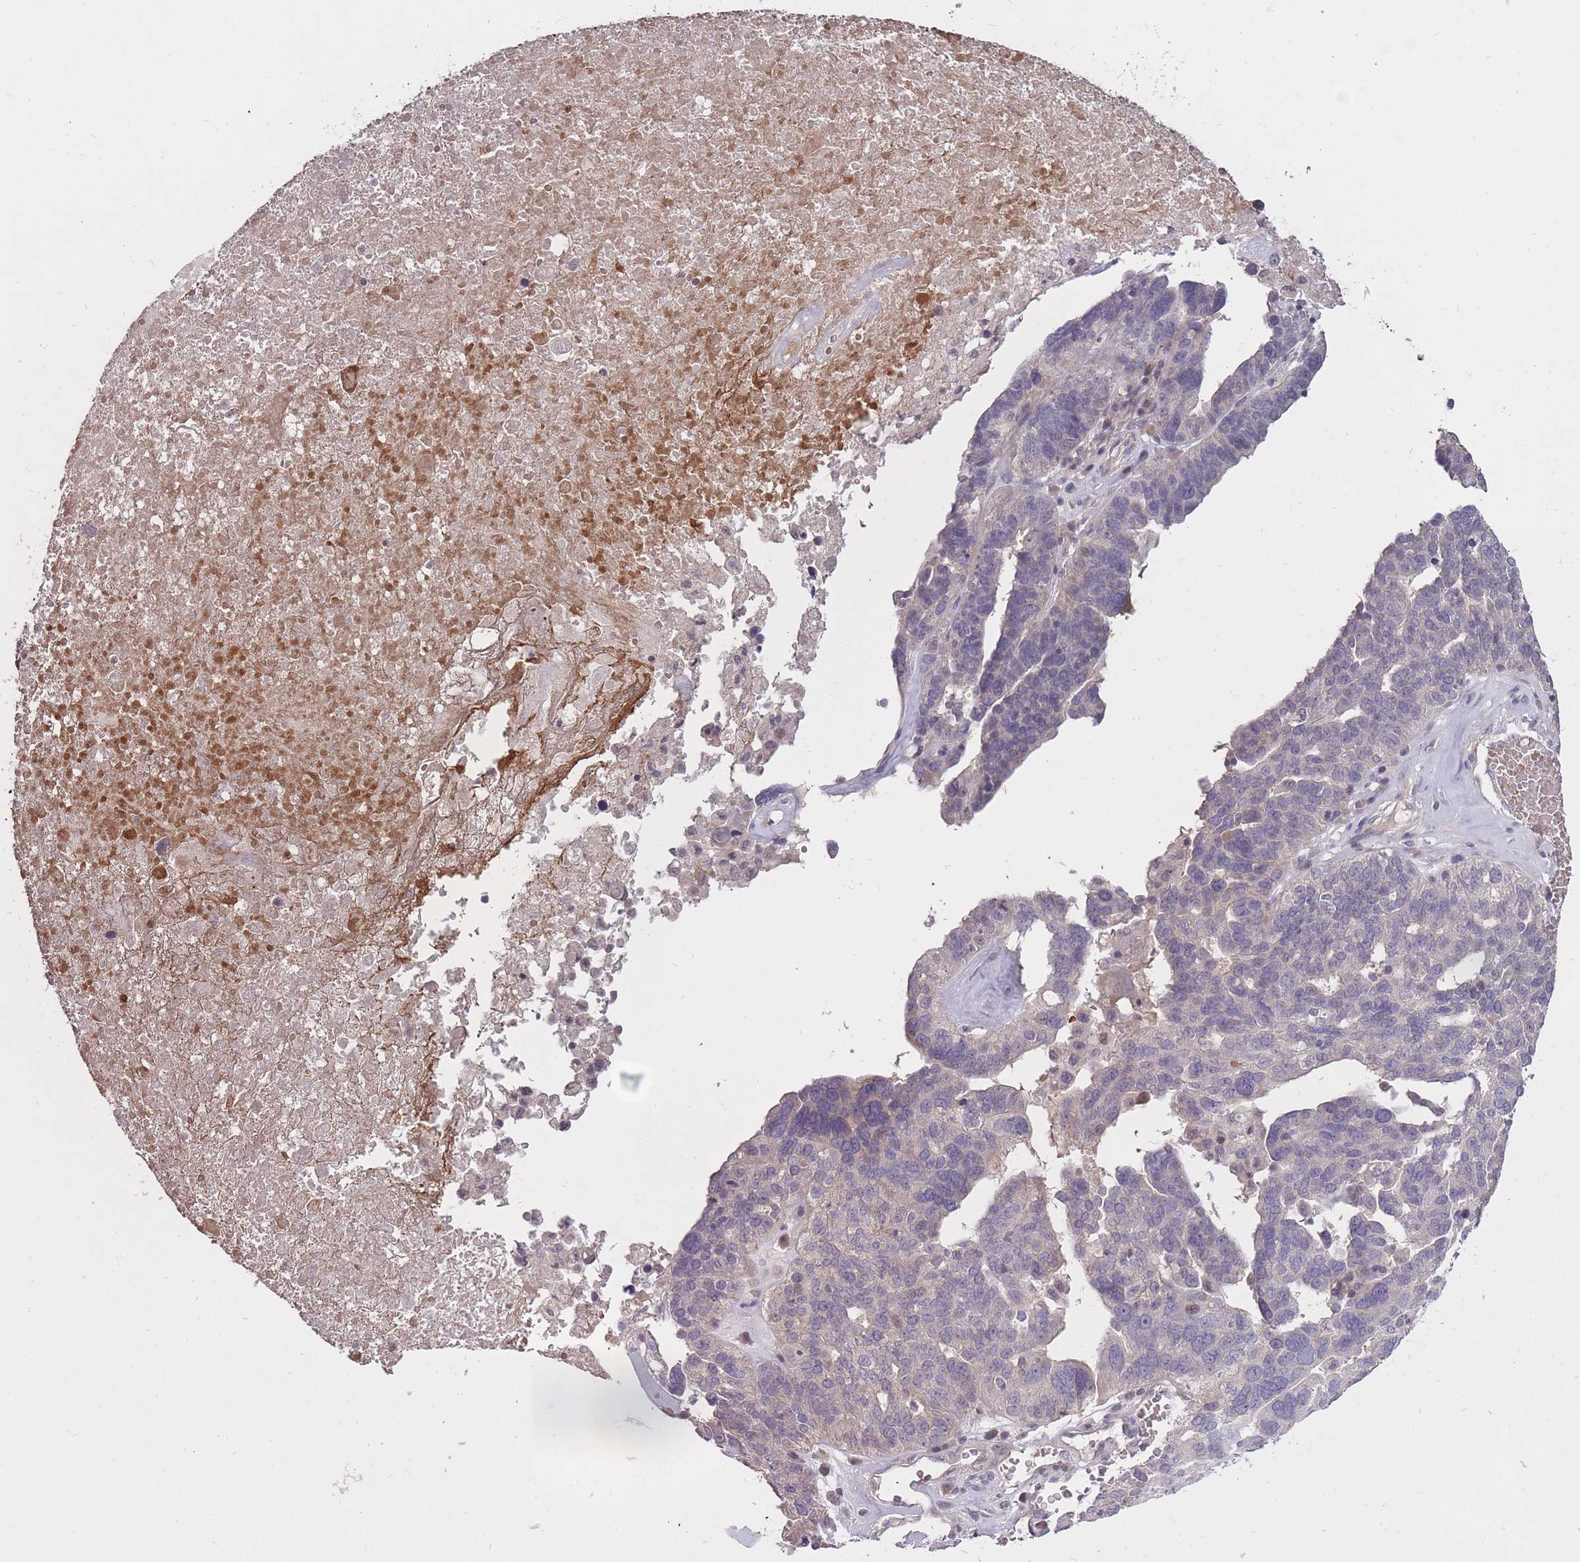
{"staining": {"intensity": "negative", "quantity": "none", "location": "none"}, "tissue": "ovarian cancer", "cell_type": "Tumor cells", "image_type": "cancer", "snomed": [{"axis": "morphology", "description": "Cystadenocarcinoma, serous, NOS"}, {"axis": "topography", "description": "Ovary"}], "caption": "The photomicrograph demonstrates no staining of tumor cells in ovarian cancer (serous cystadenocarcinoma).", "gene": "ADCYAP1R1", "patient": {"sex": "female", "age": 59}}